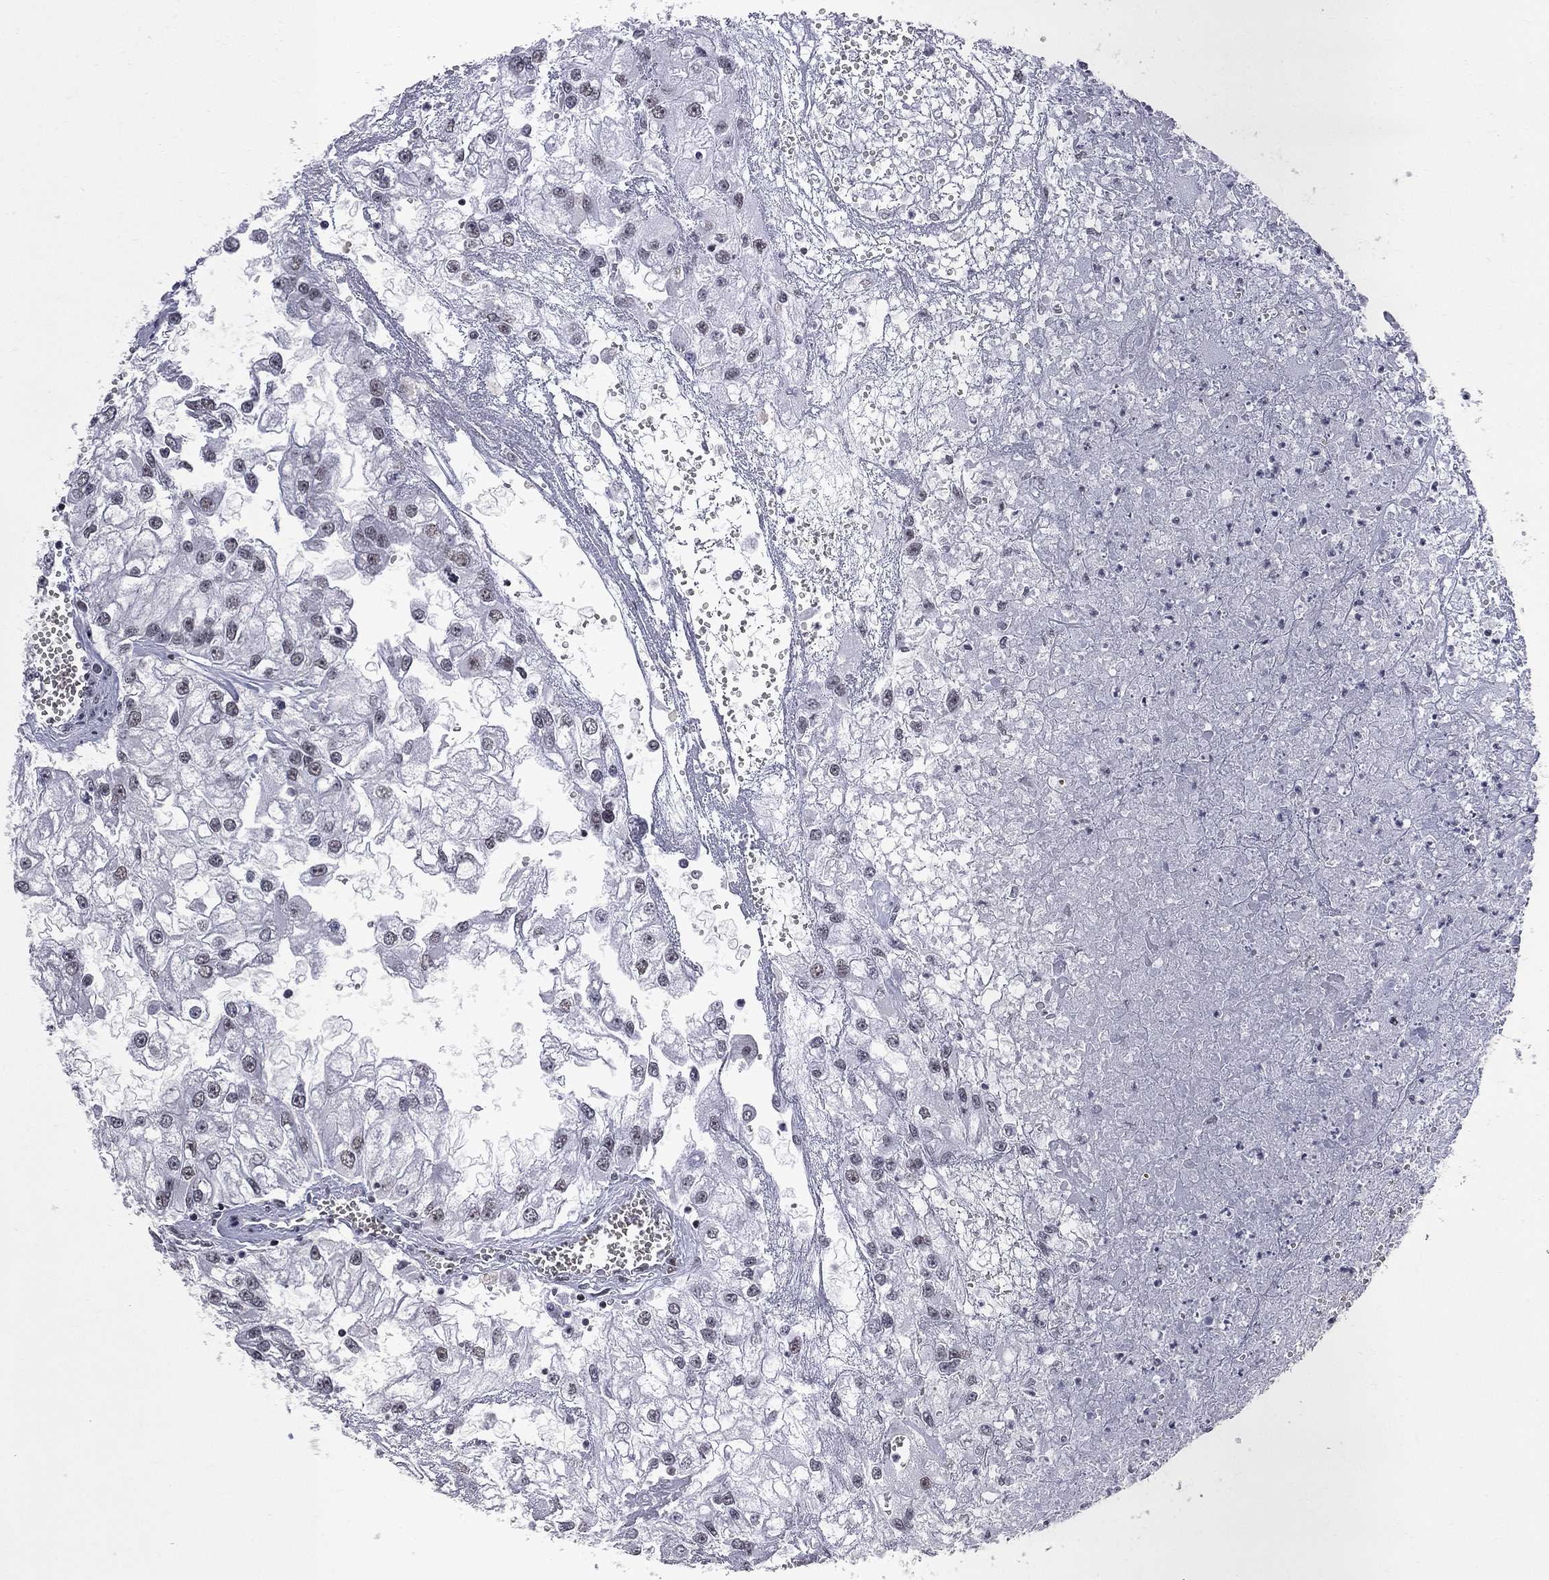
{"staining": {"intensity": "moderate", "quantity": "<25%", "location": "nuclear"}, "tissue": "renal cancer", "cell_type": "Tumor cells", "image_type": "cancer", "snomed": [{"axis": "morphology", "description": "Adenocarcinoma, NOS"}, {"axis": "topography", "description": "Kidney"}], "caption": "Immunohistochemical staining of human renal adenocarcinoma shows moderate nuclear protein expression in approximately <25% of tumor cells.", "gene": "ZBTB47", "patient": {"sex": "male", "age": 59}}